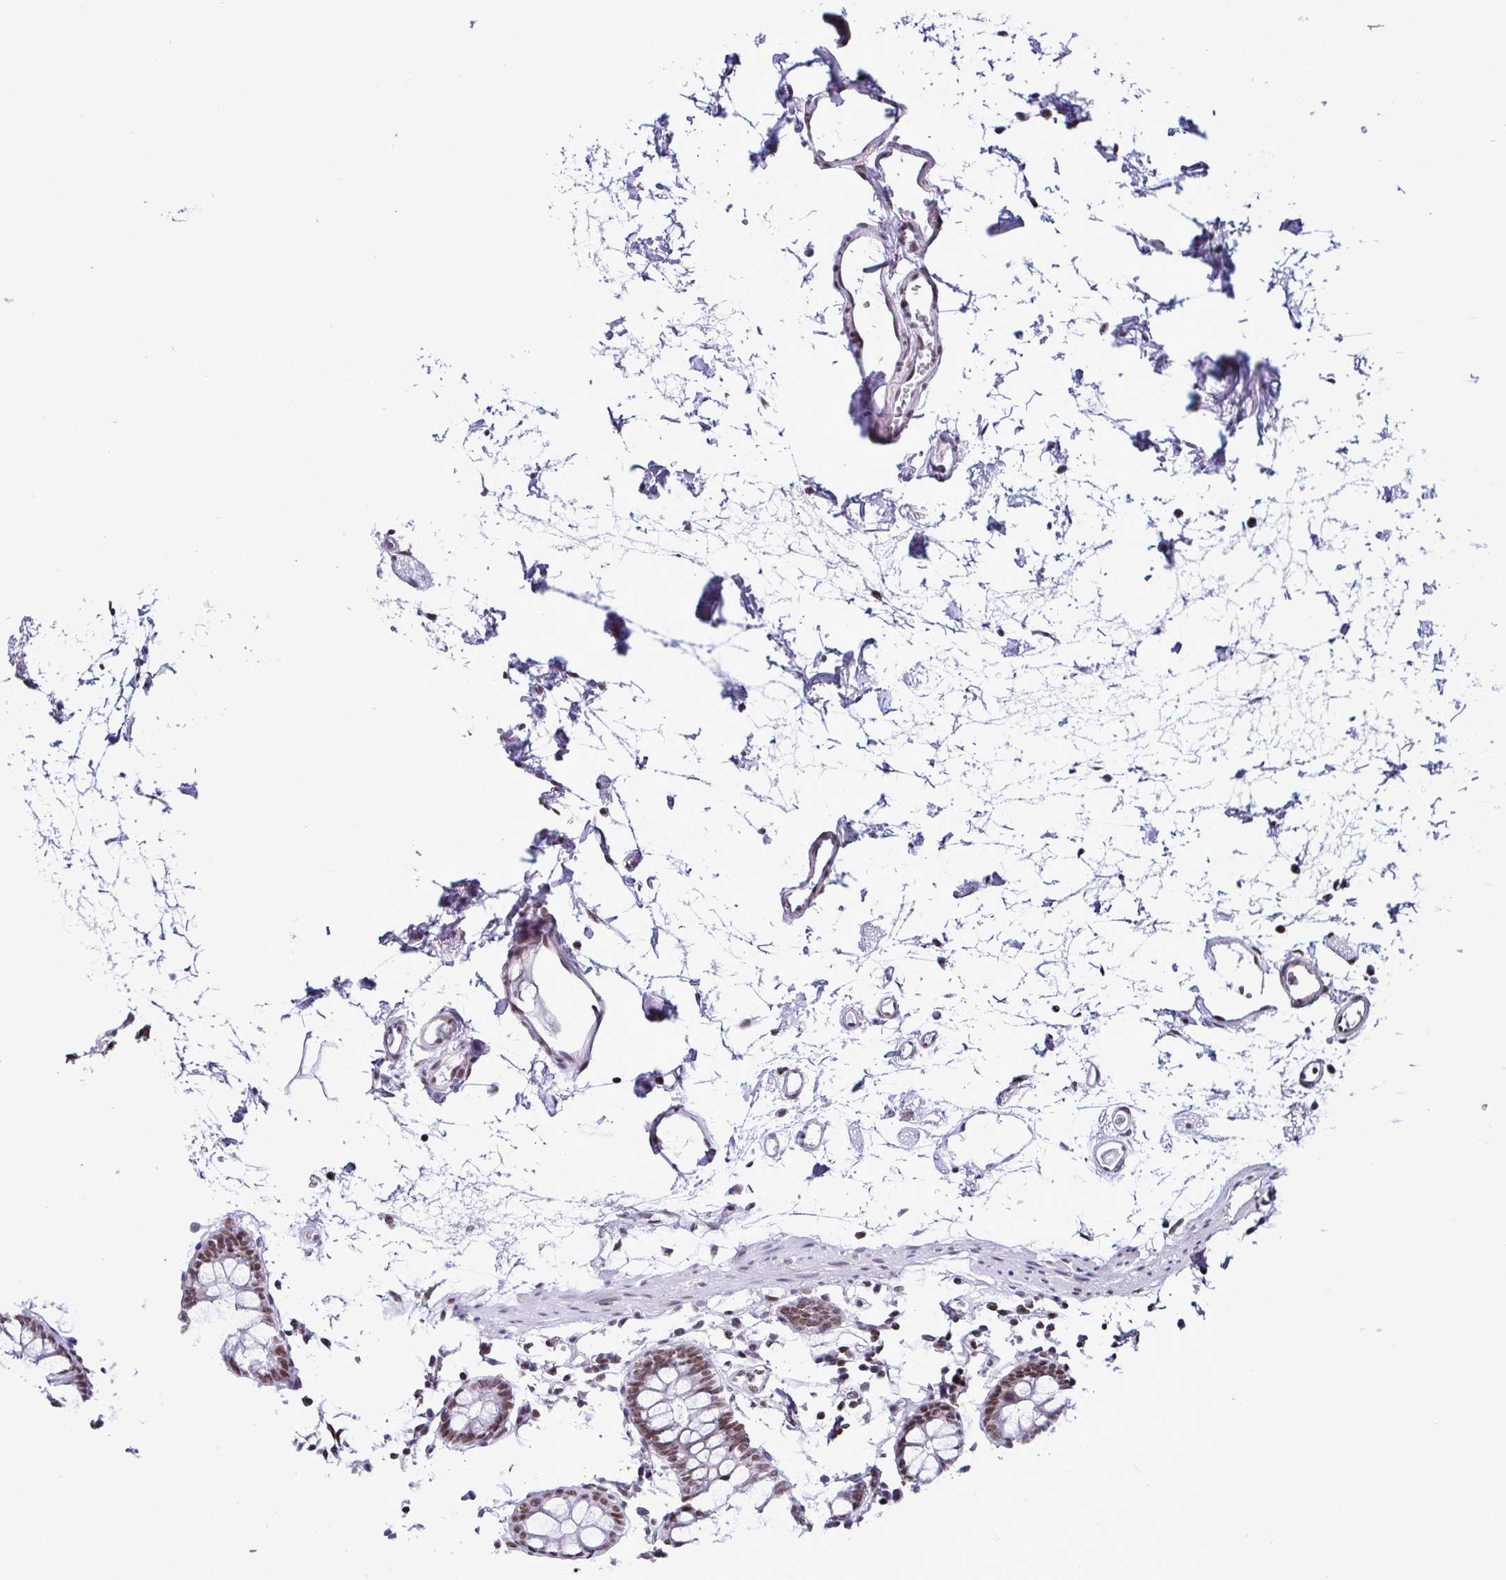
{"staining": {"intensity": "moderate", "quantity": ">75%", "location": "nuclear"}, "tissue": "colon", "cell_type": "Endothelial cells", "image_type": "normal", "snomed": [{"axis": "morphology", "description": "Normal tissue, NOS"}, {"axis": "topography", "description": "Colon"}], "caption": "Protein staining by immunohistochemistry (IHC) reveals moderate nuclear staining in approximately >75% of endothelial cells in unremarkable colon. The protein of interest is stained brown, and the nuclei are stained in blue (DAB IHC with brightfield microscopy, high magnification).", "gene": "DR1", "patient": {"sex": "female", "age": 84}}